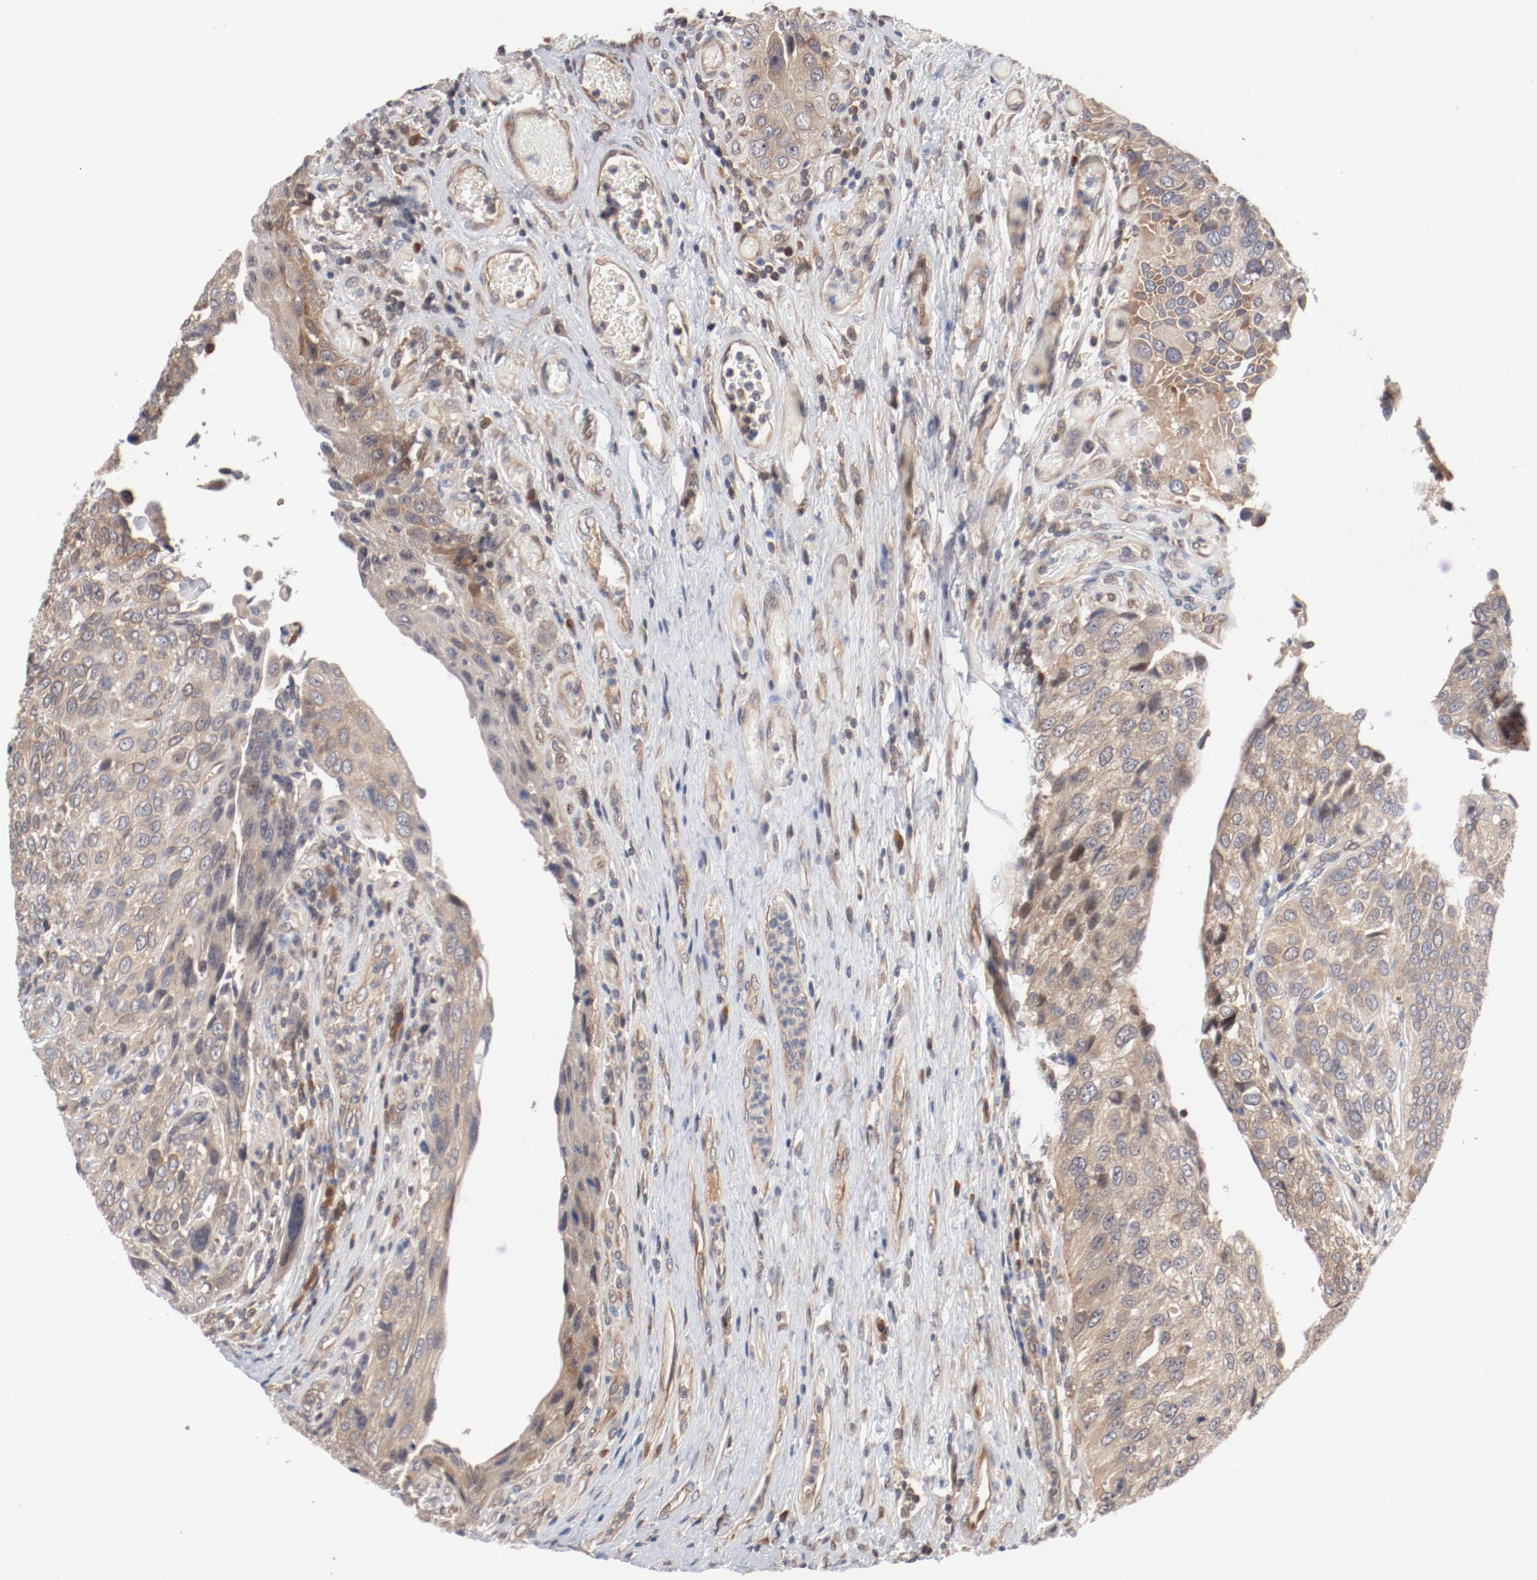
{"staining": {"intensity": "negative", "quantity": "none", "location": "none"}, "tissue": "urothelial cancer", "cell_type": "Tumor cells", "image_type": "cancer", "snomed": [{"axis": "morphology", "description": "Urothelial carcinoma, High grade"}, {"axis": "topography", "description": "Urinary bladder"}], "caption": "The photomicrograph reveals no significant expression in tumor cells of urothelial cancer.", "gene": "PITPNM2", "patient": {"sex": "male", "age": 50}}